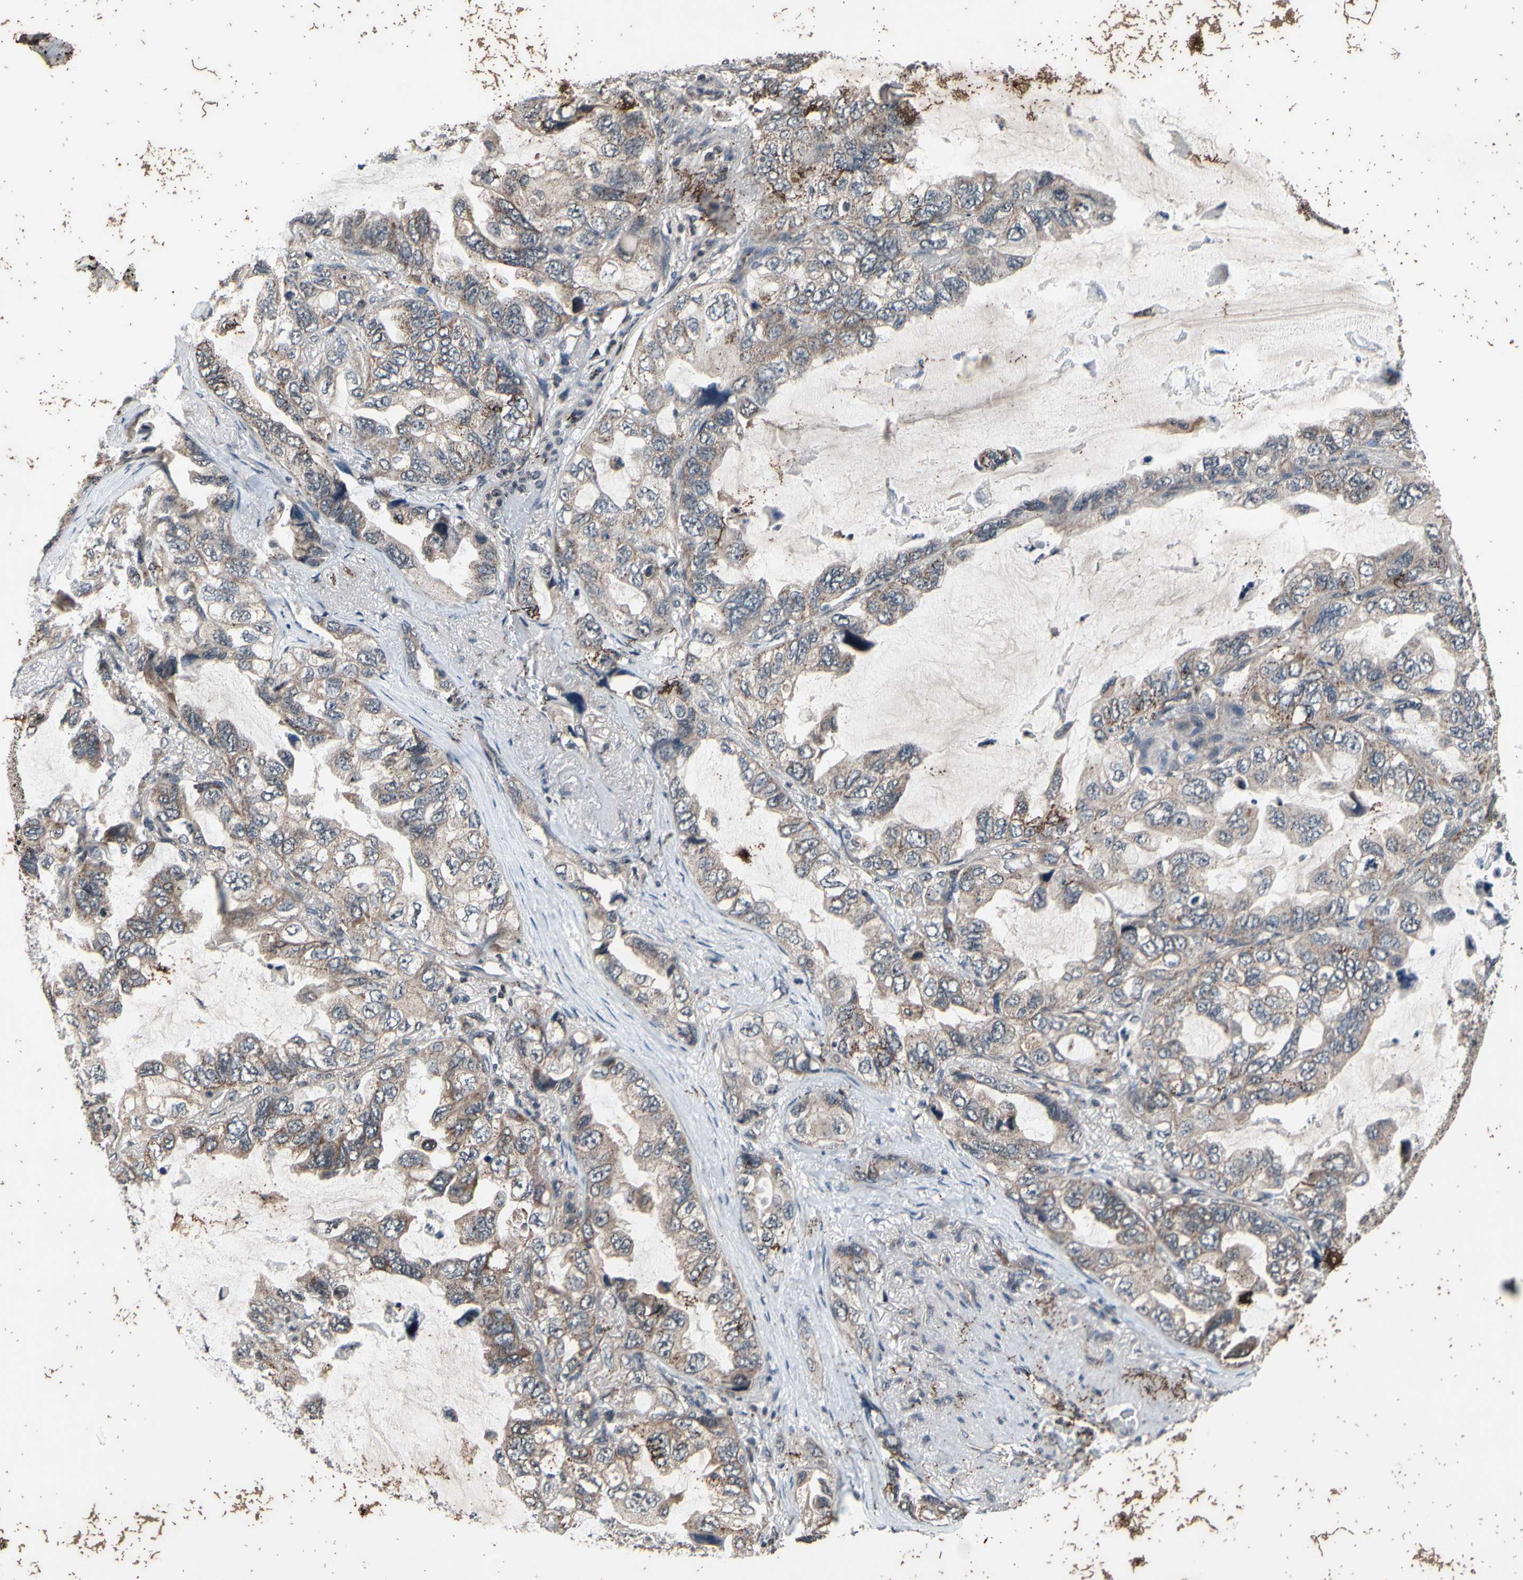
{"staining": {"intensity": "weak", "quantity": ">75%", "location": "cytoplasmic/membranous"}, "tissue": "lung cancer", "cell_type": "Tumor cells", "image_type": "cancer", "snomed": [{"axis": "morphology", "description": "Squamous cell carcinoma, NOS"}, {"axis": "topography", "description": "Lung"}], "caption": "Weak cytoplasmic/membranous staining is identified in about >75% of tumor cells in squamous cell carcinoma (lung).", "gene": "MBTPS2", "patient": {"sex": "female", "age": 73}}